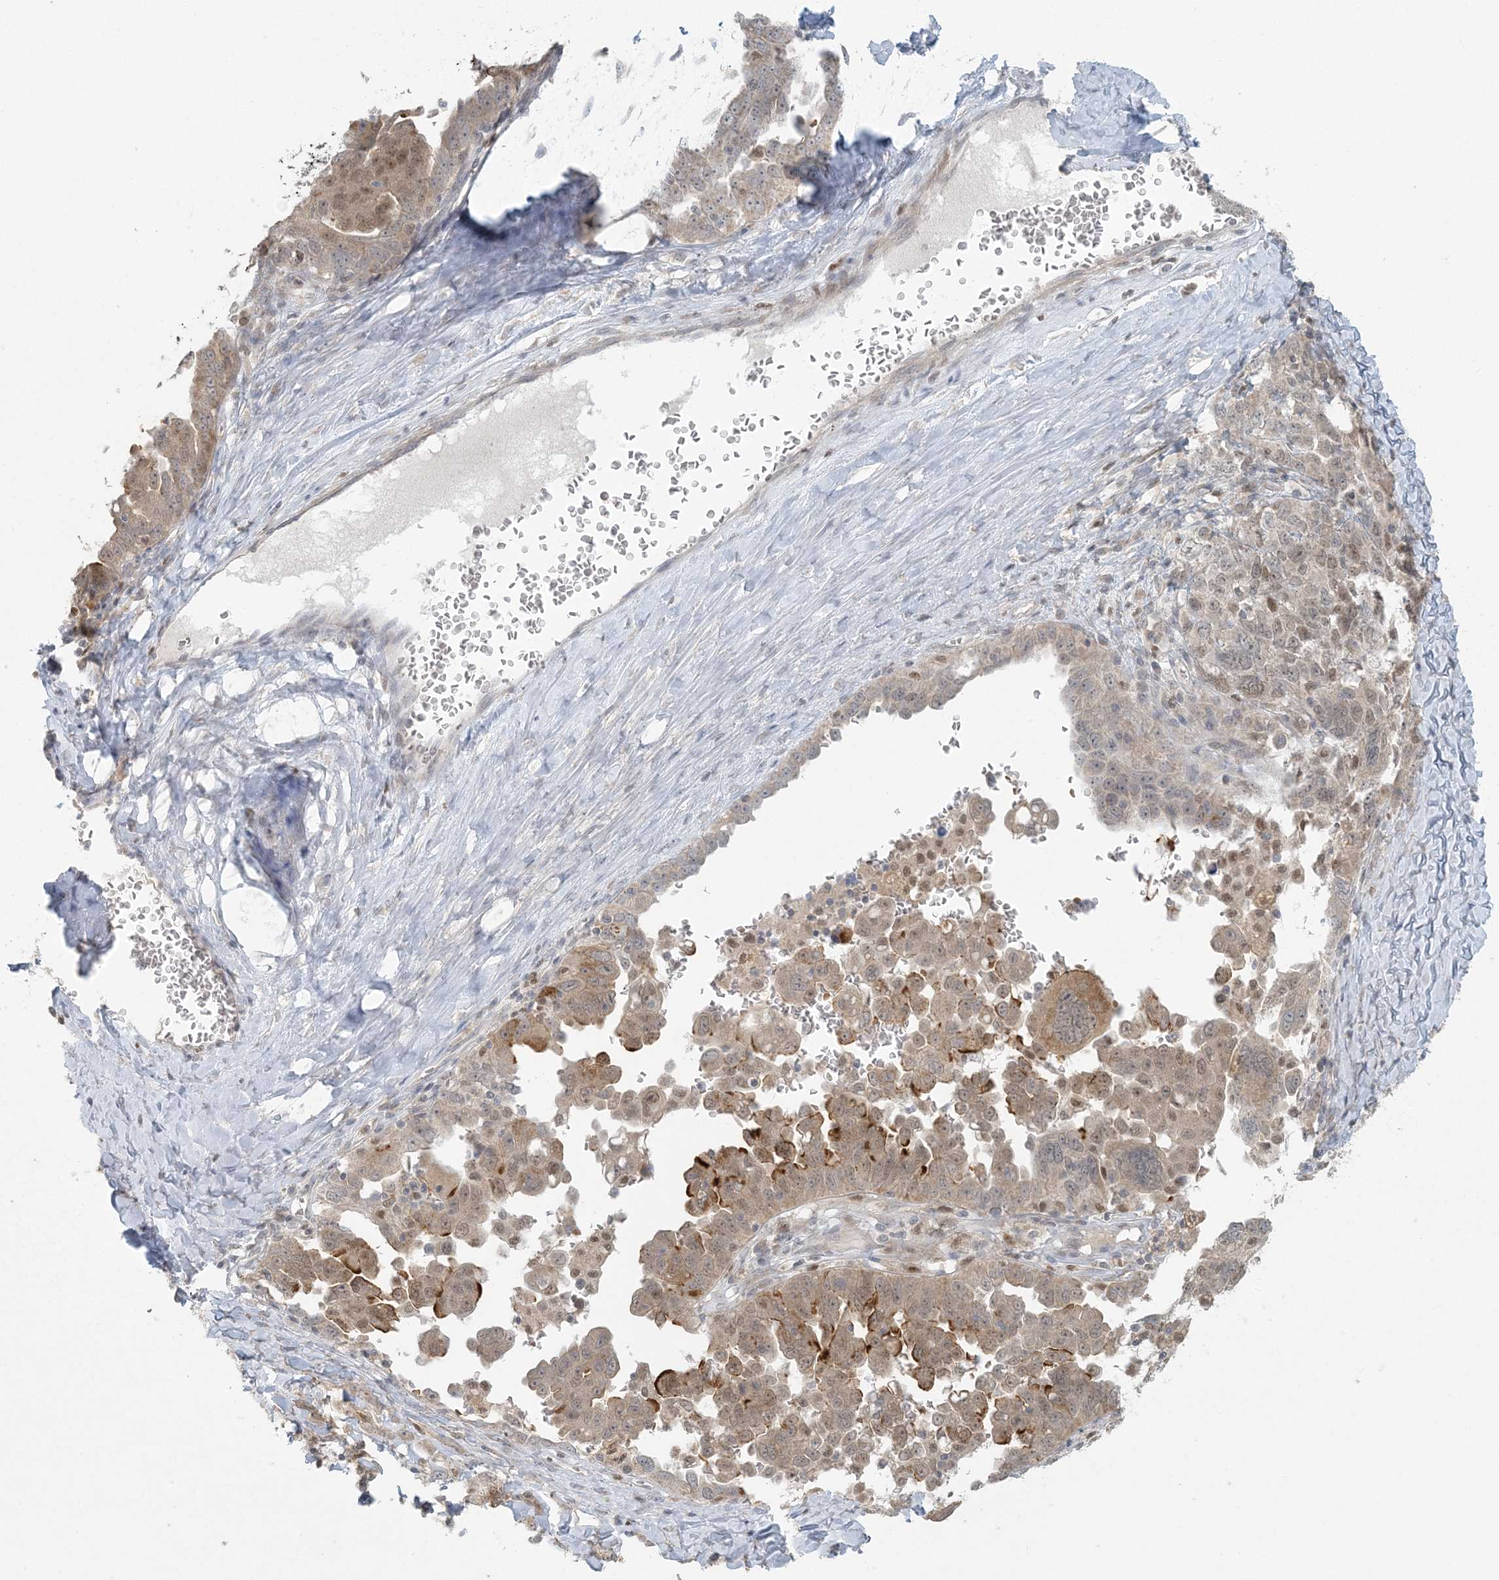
{"staining": {"intensity": "moderate", "quantity": "25%-75%", "location": "cytoplasmic/membranous,nuclear"}, "tissue": "ovarian cancer", "cell_type": "Tumor cells", "image_type": "cancer", "snomed": [{"axis": "morphology", "description": "Carcinoma, endometroid"}, {"axis": "topography", "description": "Ovary"}], "caption": "Immunohistochemistry (DAB) staining of endometroid carcinoma (ovarian) displays moderate cytoplasmic/membranous and nuclear protein expression in approximately 25%-75% of tumor cells.", "gene": "CTDNEP1", "patient": {"sex": "female", "age": 62}}